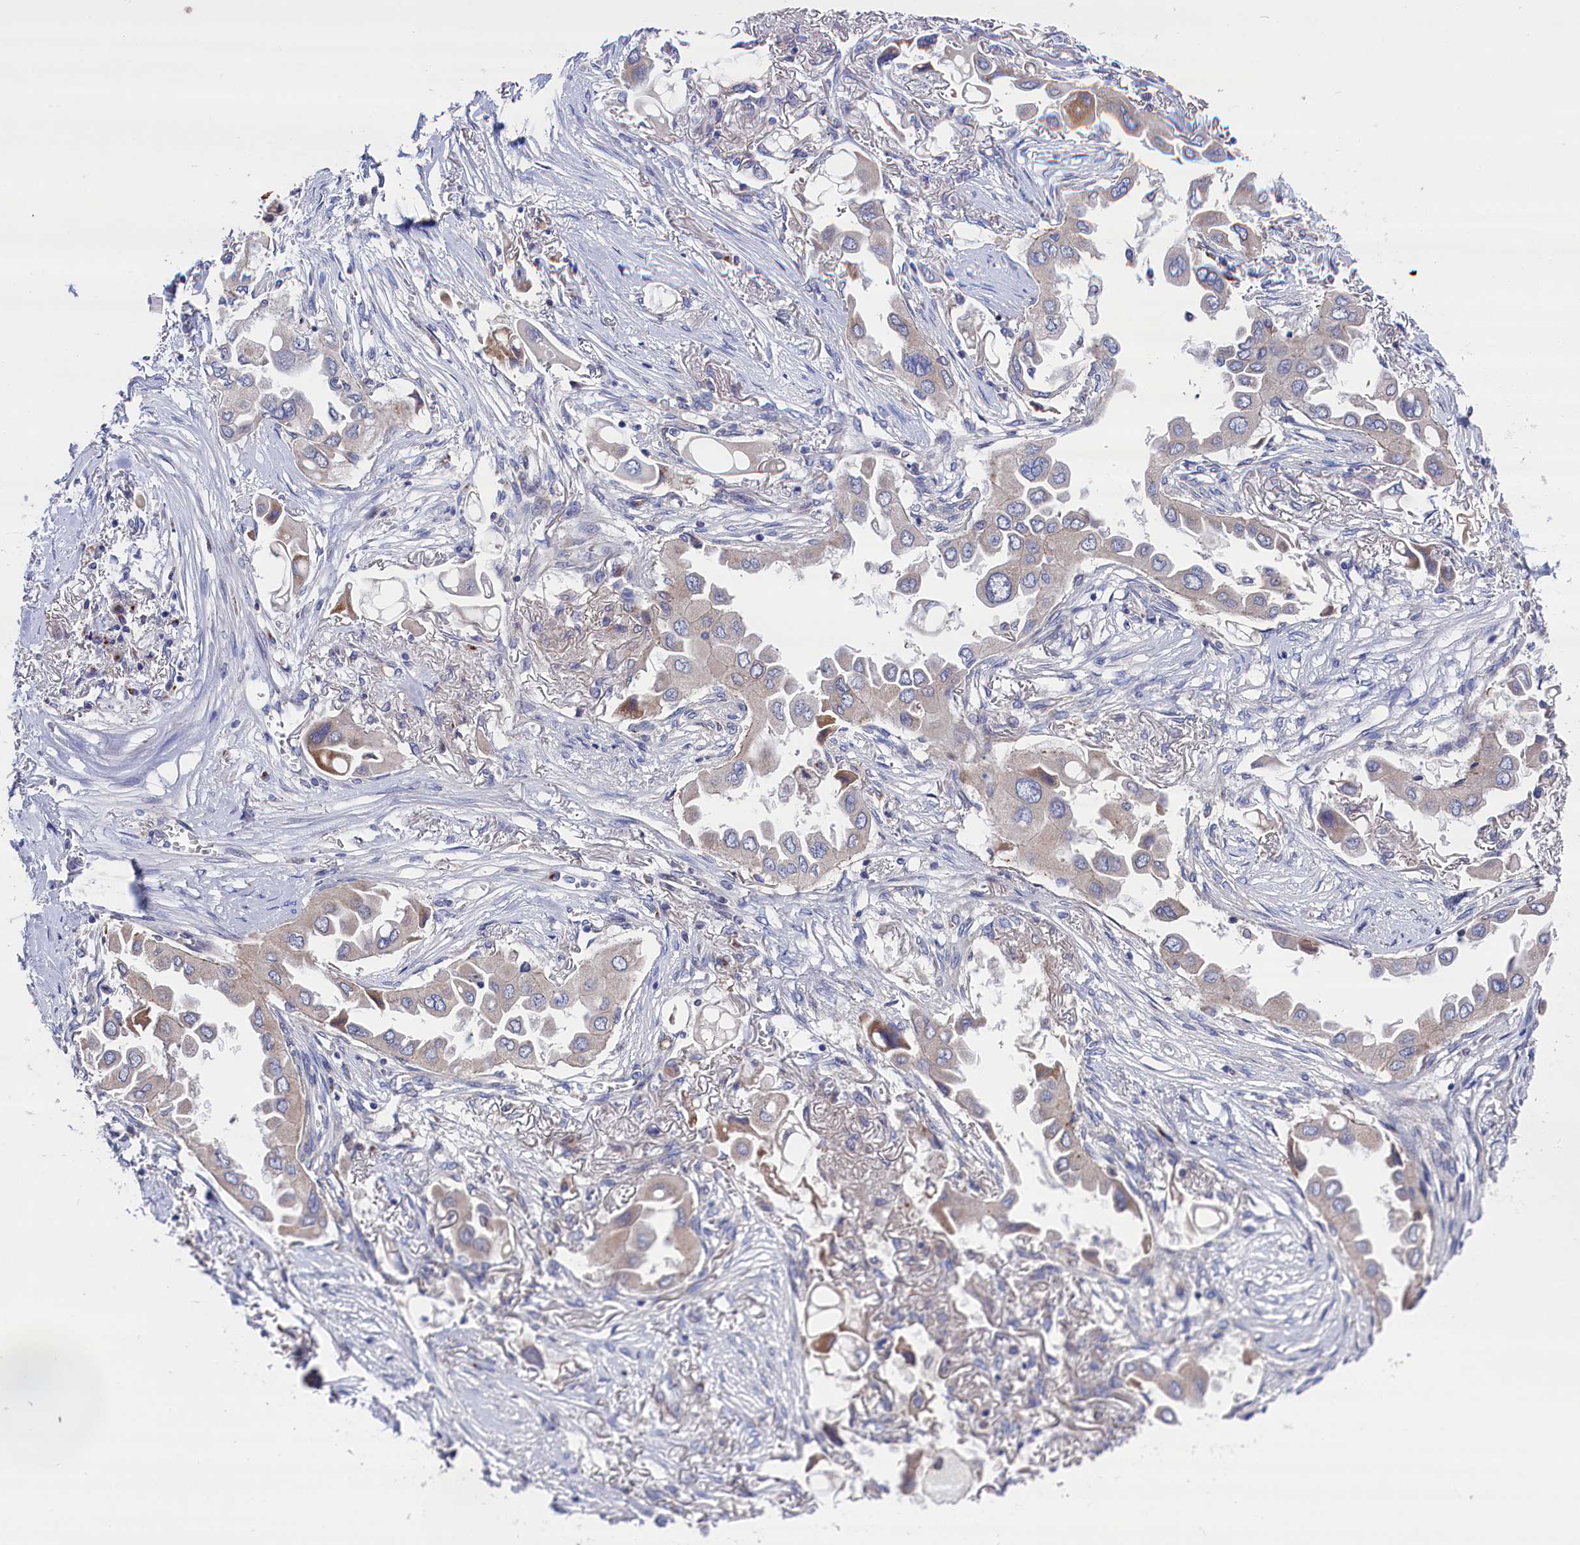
{"staining": {"intensity": "negative", "quantity": "none", "location": "none"}, "tissue": "lung cancer", "cell_type": "Tumor cells", "image_type": "cancer", "snomed": [{"axis": "morphology", "description": "Adenocarcinoma, NOS"}, {"axis": "topography", "description": "Lung"}], "caption": "The immunohistochemistry image has no significant positivity in tumor cells of lung adenocarcinoma tissue.", "gene": "GPR108", "patient": {"sex": "female", "age": 76}}